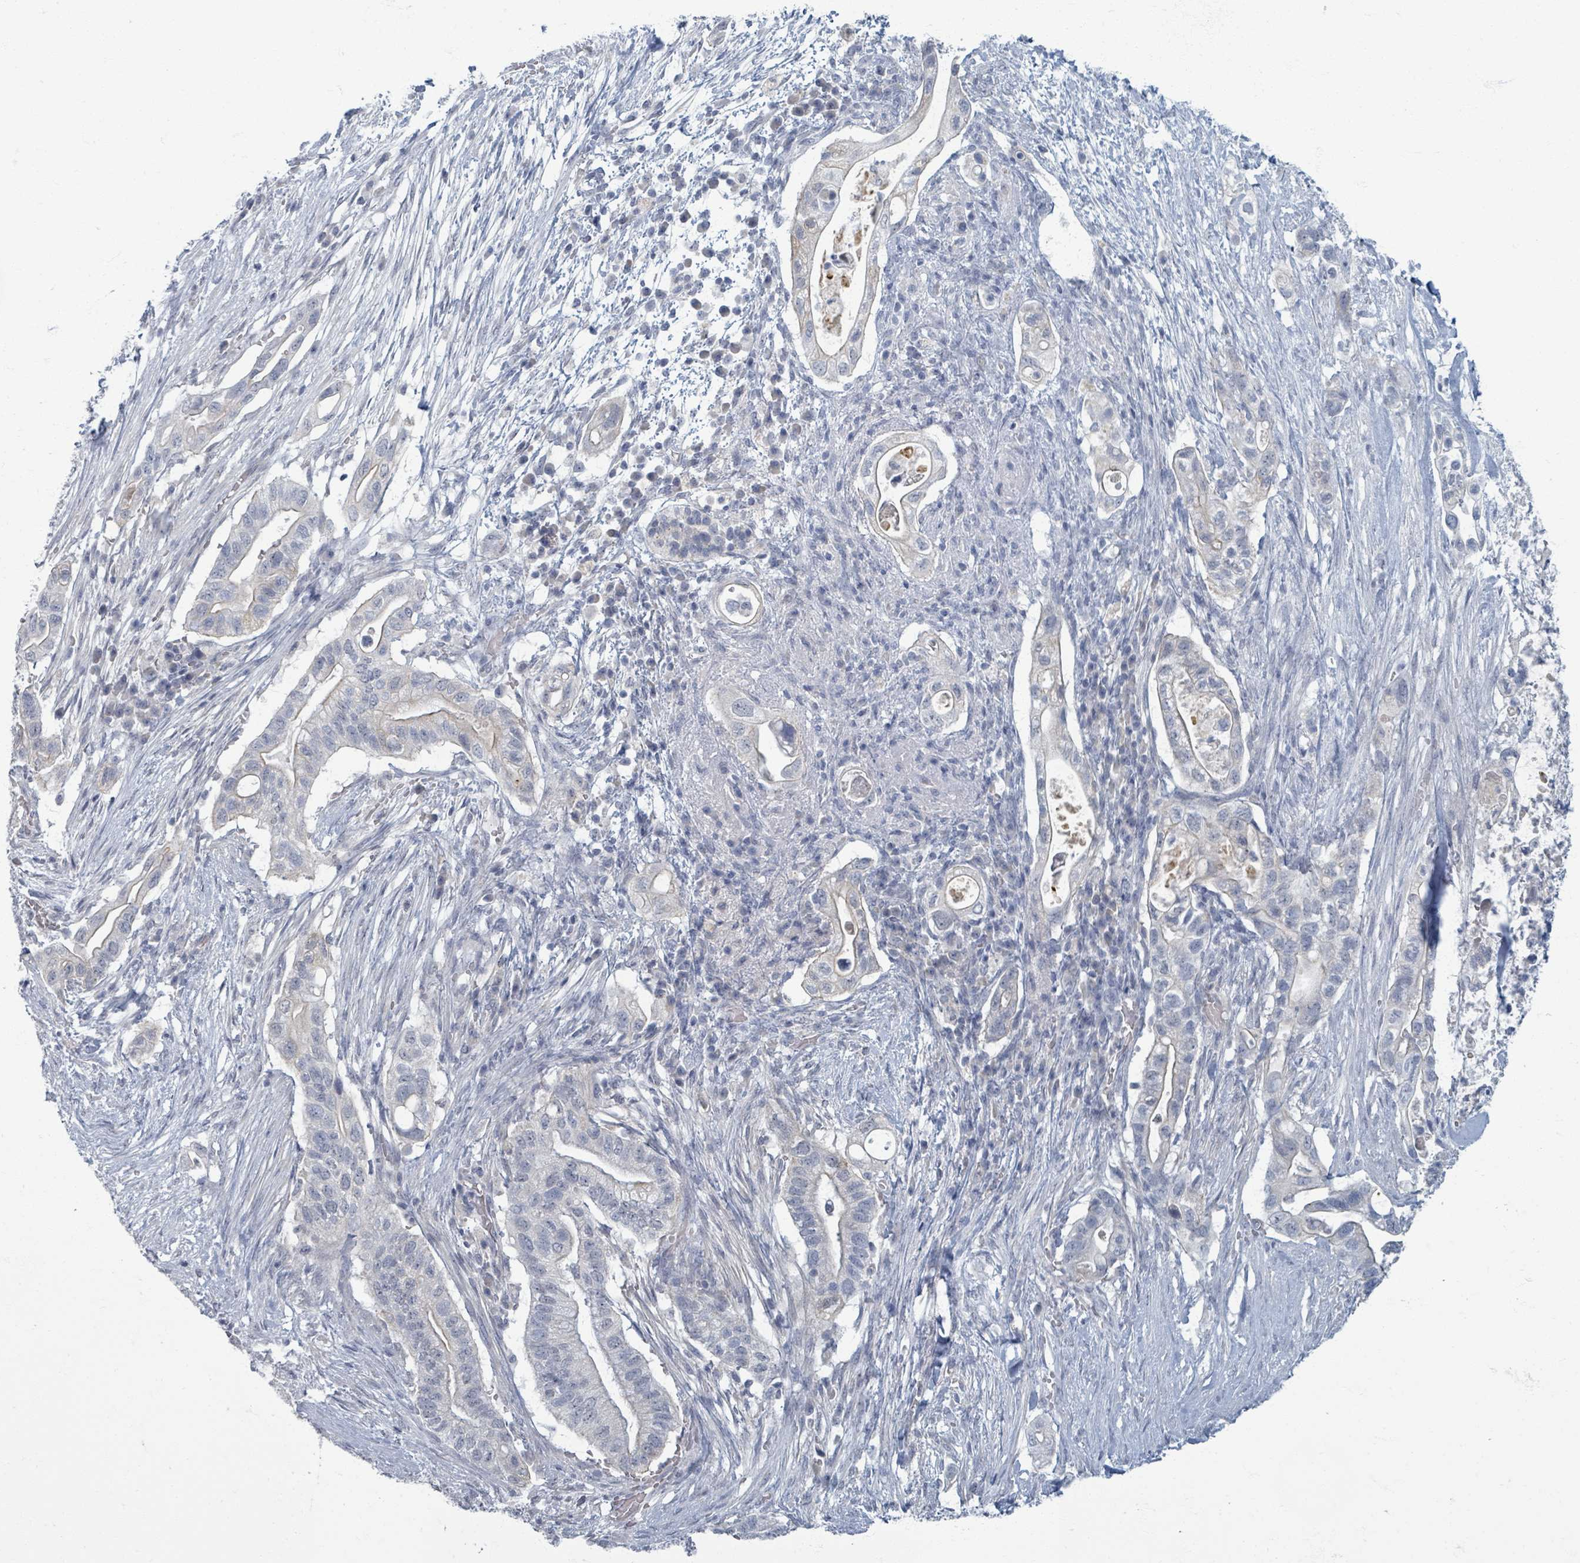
{"staining": {"intensity": "negative", "quantity": "none", "location": "none"}, "tissue": "pancreatic cancer", "cell_type": "Tumor cells", "image_type": "cancer", "snomed": [{"axis": "morphology", "description": "Adenocarcinoma, NOS"}, {"axis": "topography", "description": "Pancreas"}], "caption": "There is no significant staining in tumor cells of adenocarcinoma (pancreatic).", "gene": "WNT11", "patient": {"sex": "female", "age": 72}}